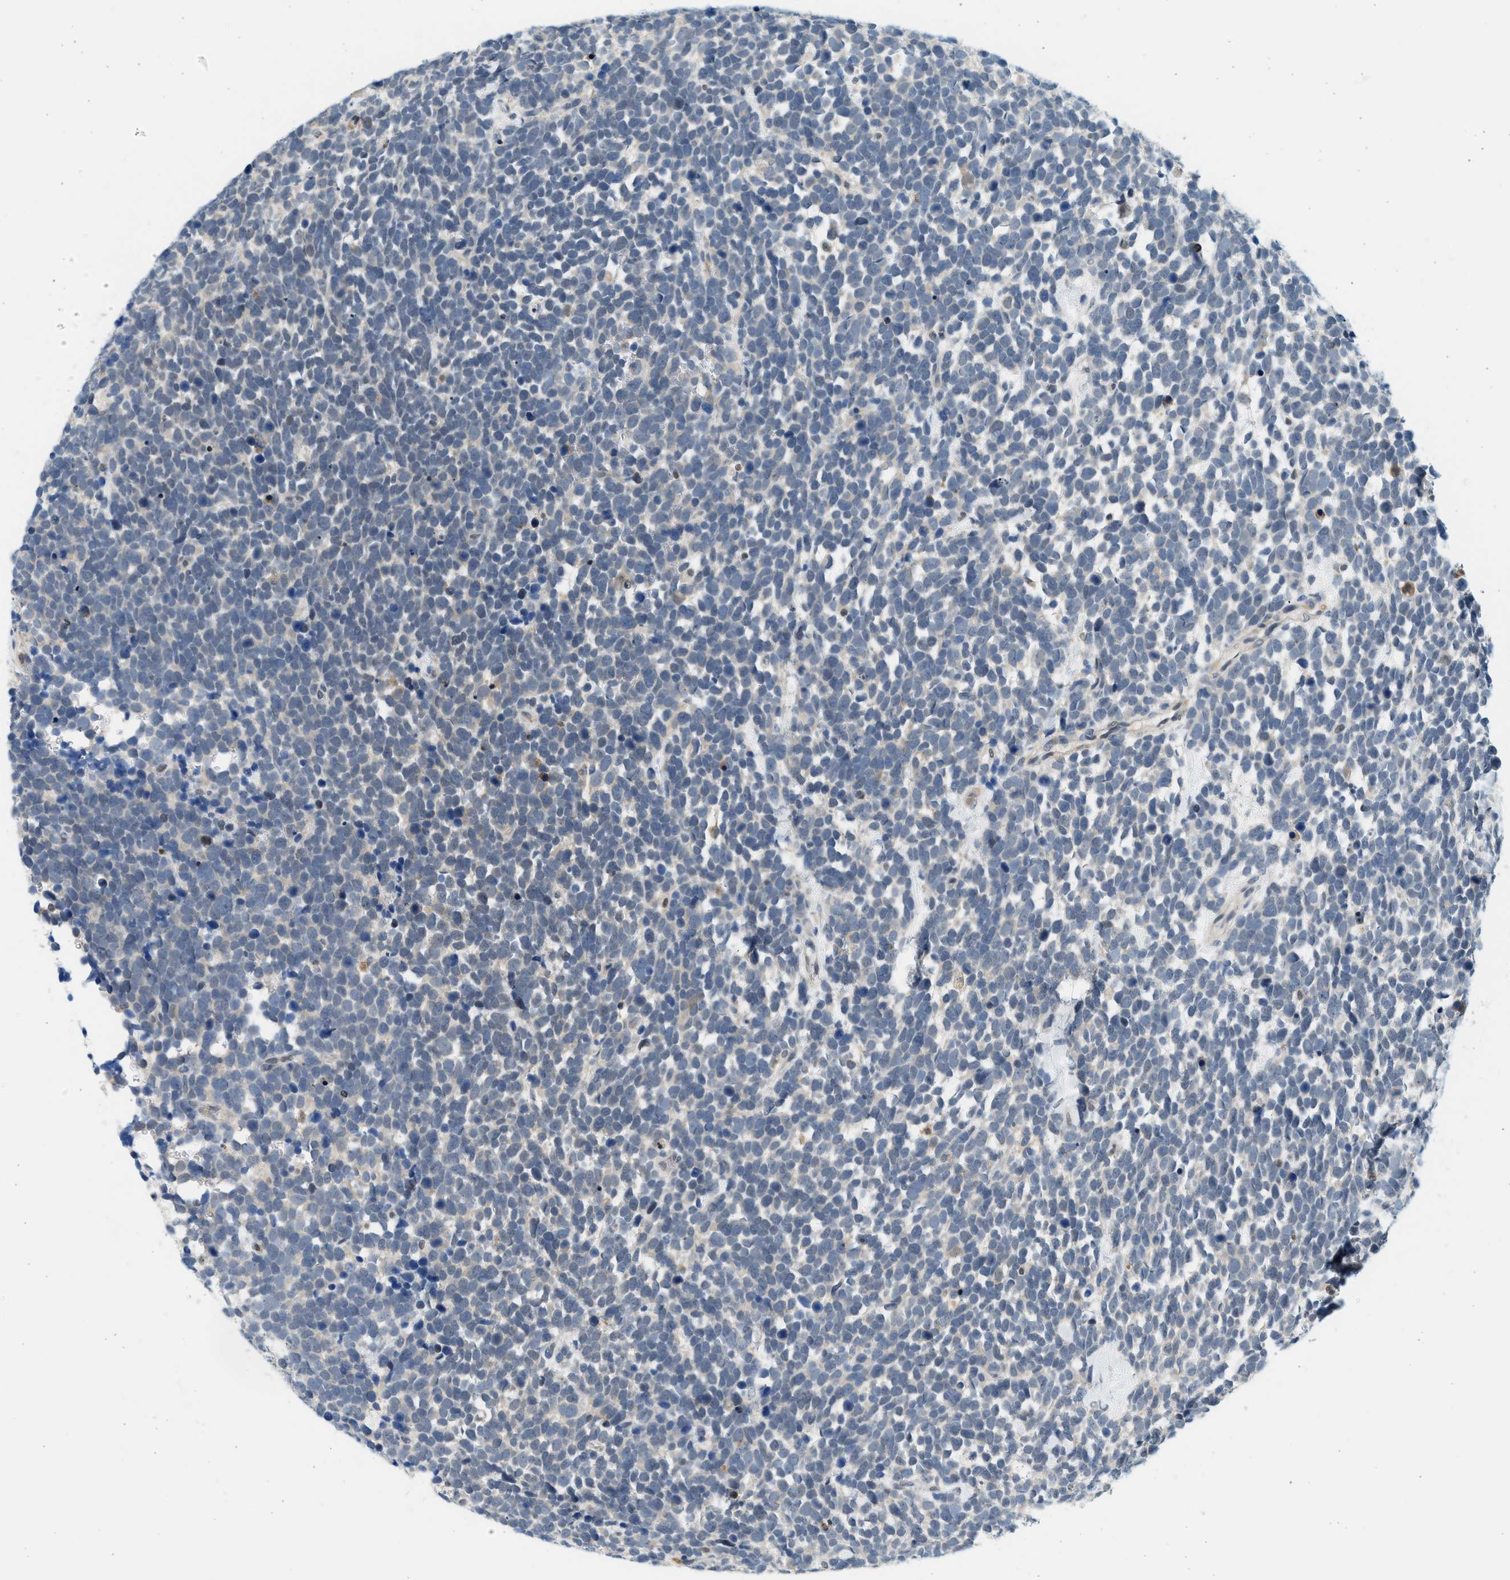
{"staining": {"intensity": "negative", "quantity": "none", "location": "none"}, "tissue": "urothelial cancer", "cell_type": "Tumor cells", "image_type": "cancer", "snomed": [{"axis": "morphology", "description": "Urothelial carcinoma, High grade"}, {"axis": "topography", "description": "Urinary bladder"}], "caption": "High power microscopy micrograph of an IHC micrograph of urothelial cancer, revealing no significant positivity in tumor cells.", "gene": "HIPK1", "patient": {"sex": "female", "age": 82}}